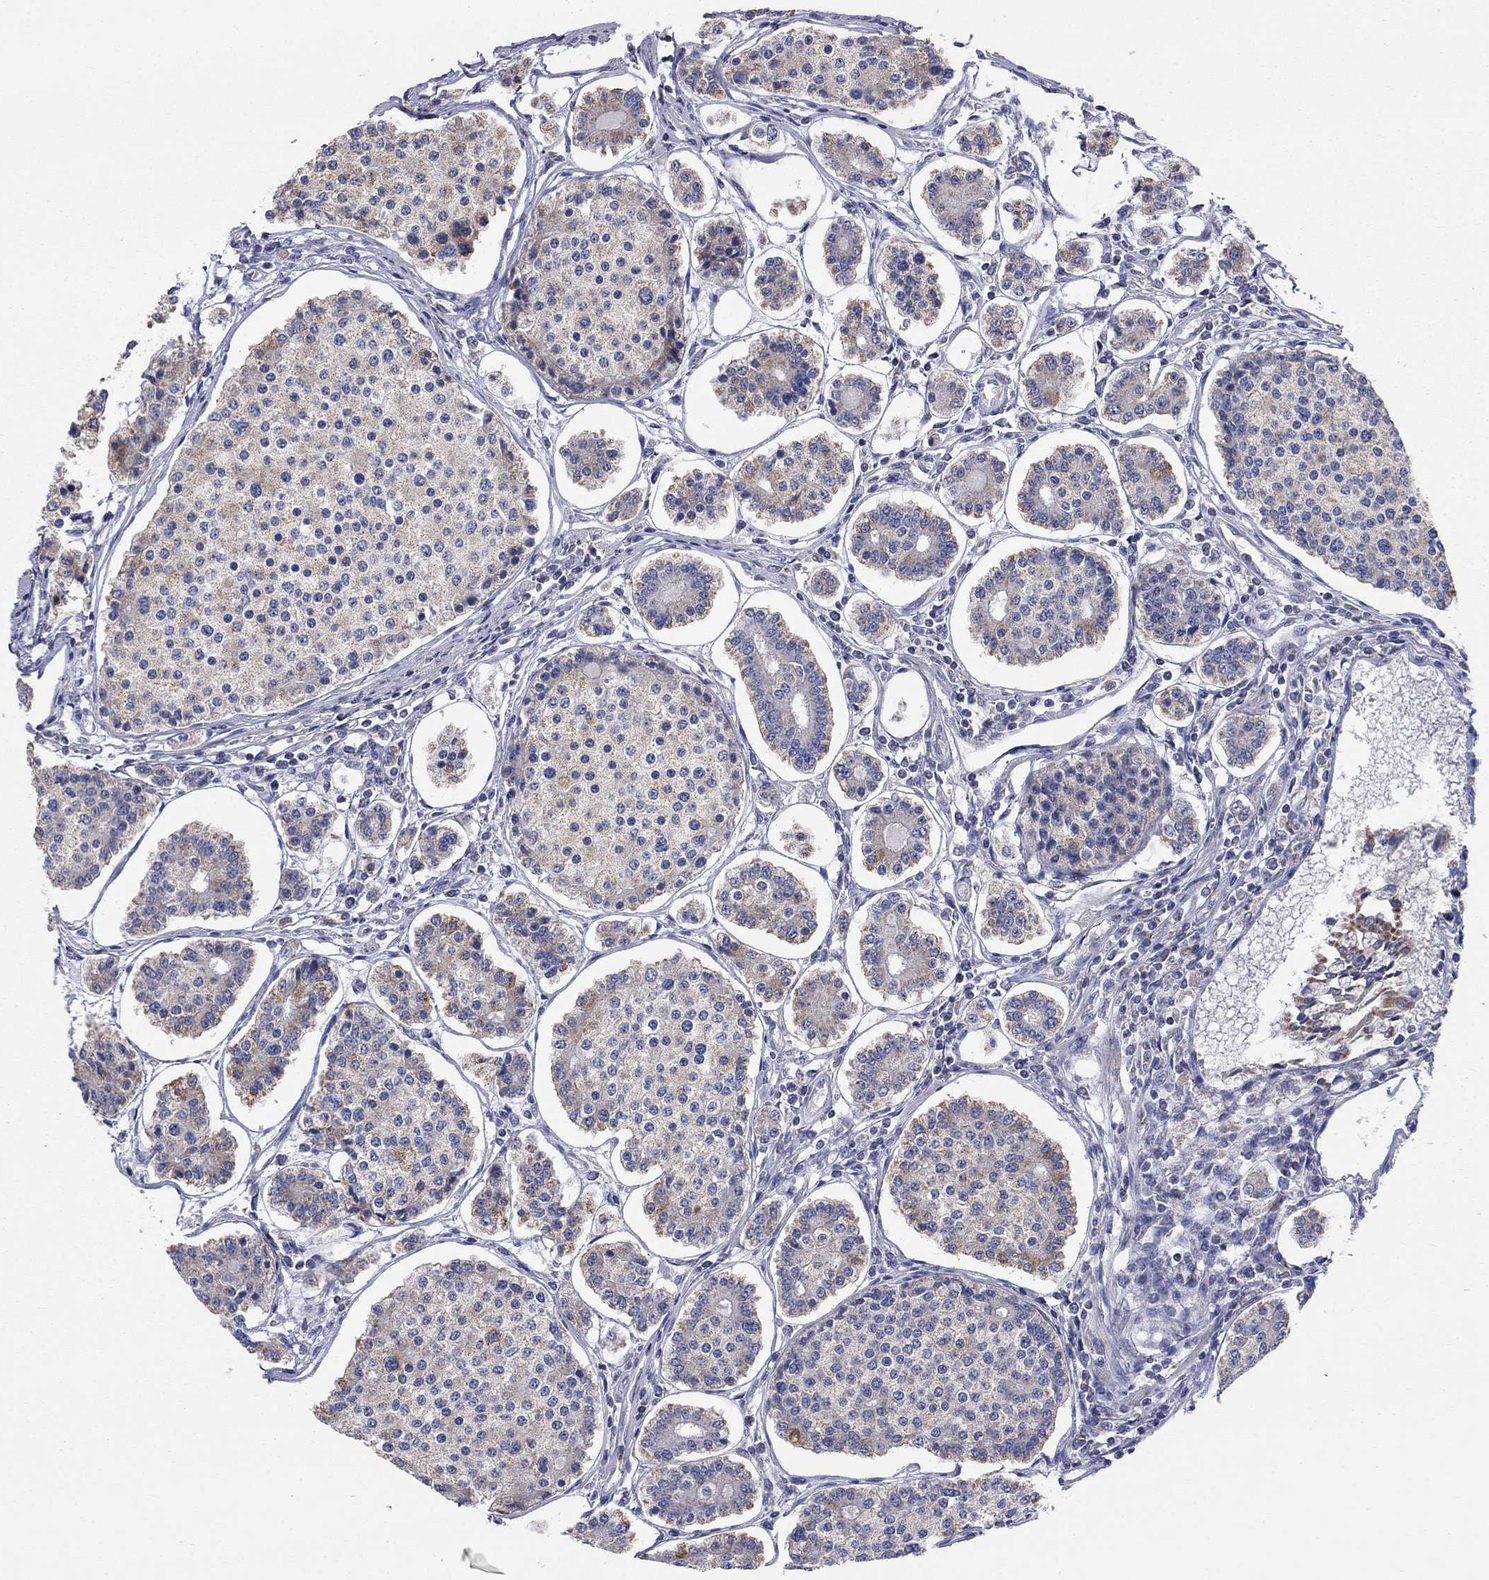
{"staining": {"intensity": "moderate", "quantity": "<25%", "location": "cytoplasmic/membranous"}, "tissue": "carcinoid", "cell_type": "Tumor cells", "image_type": "cancer", "snomed": [{"axis": "morphology", "description": "Carcinoid, malignant, NOS"}, {"axis": "topography", "description": "Small intestine"}], "caption": "The histopathology image displays a brown stain indicating the presence of a protein in the cytoplasmic/membranous of tumor cells in carcinoid (malignant).", "gene": "RCAN1", "patient": {"sex": "female", "age": 65}}